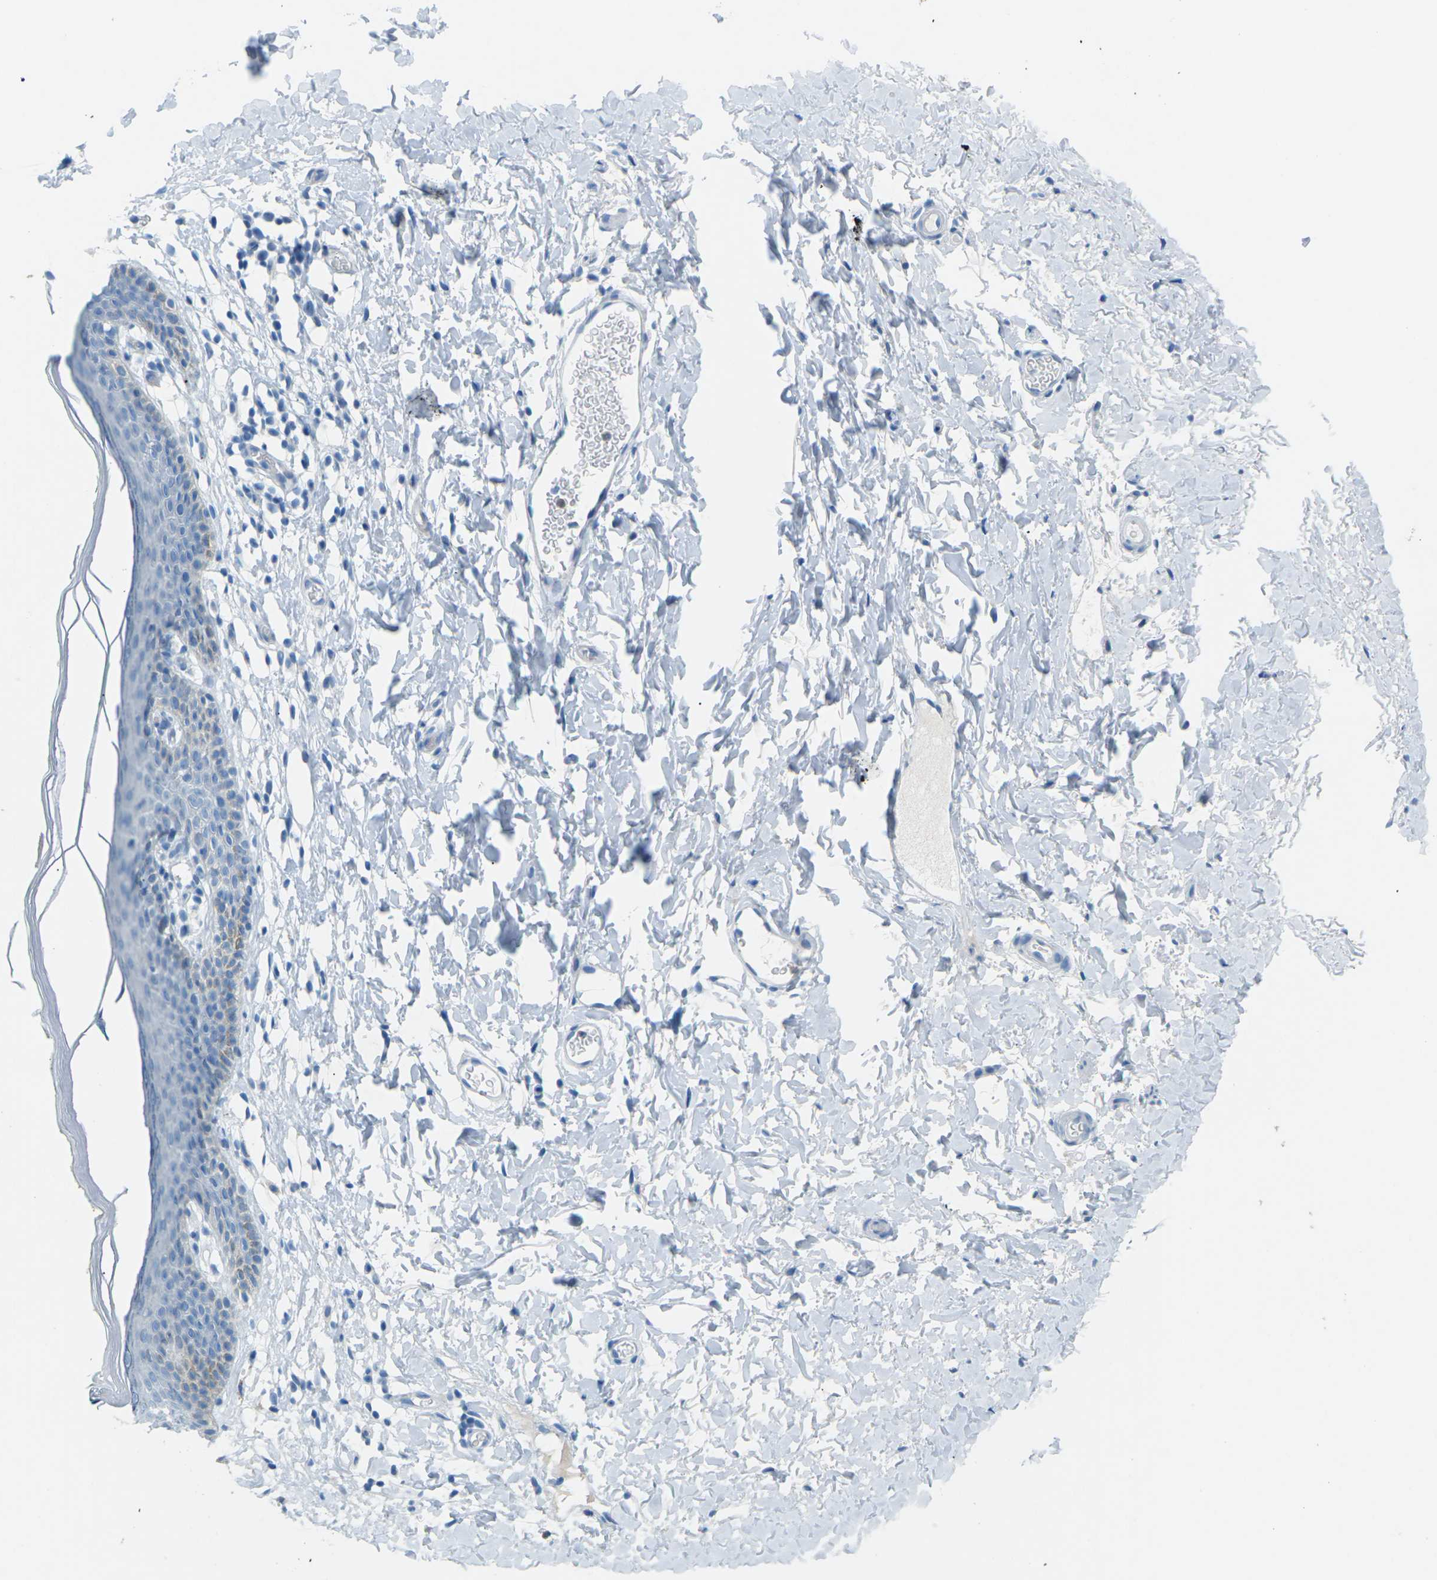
{"staining": {"intensity": "negative", "quantity": "none", "location": "none"}, "tissue": "skin", "cell_type": "Epidermal cells", "image_type": "normal", "snomed": [{"axis": "morphology", "description": "Normal tissue, NOS"}, {"axis": "topography", "description": "Adipose tissue"}, {"axis": "topography", "description": "Vascular tissue"}, {"axis": "topography", "description": "Anal"}, {"axis": "topography", "description": "Peripheral nerve tissue"}], "caption": "Human skin stained for a protein using immunohistochemistry (IHC) exhibits no positivity in epidermal cells.", "gene": "CDH16", "patient": {"sex": "female", "age": 54}}